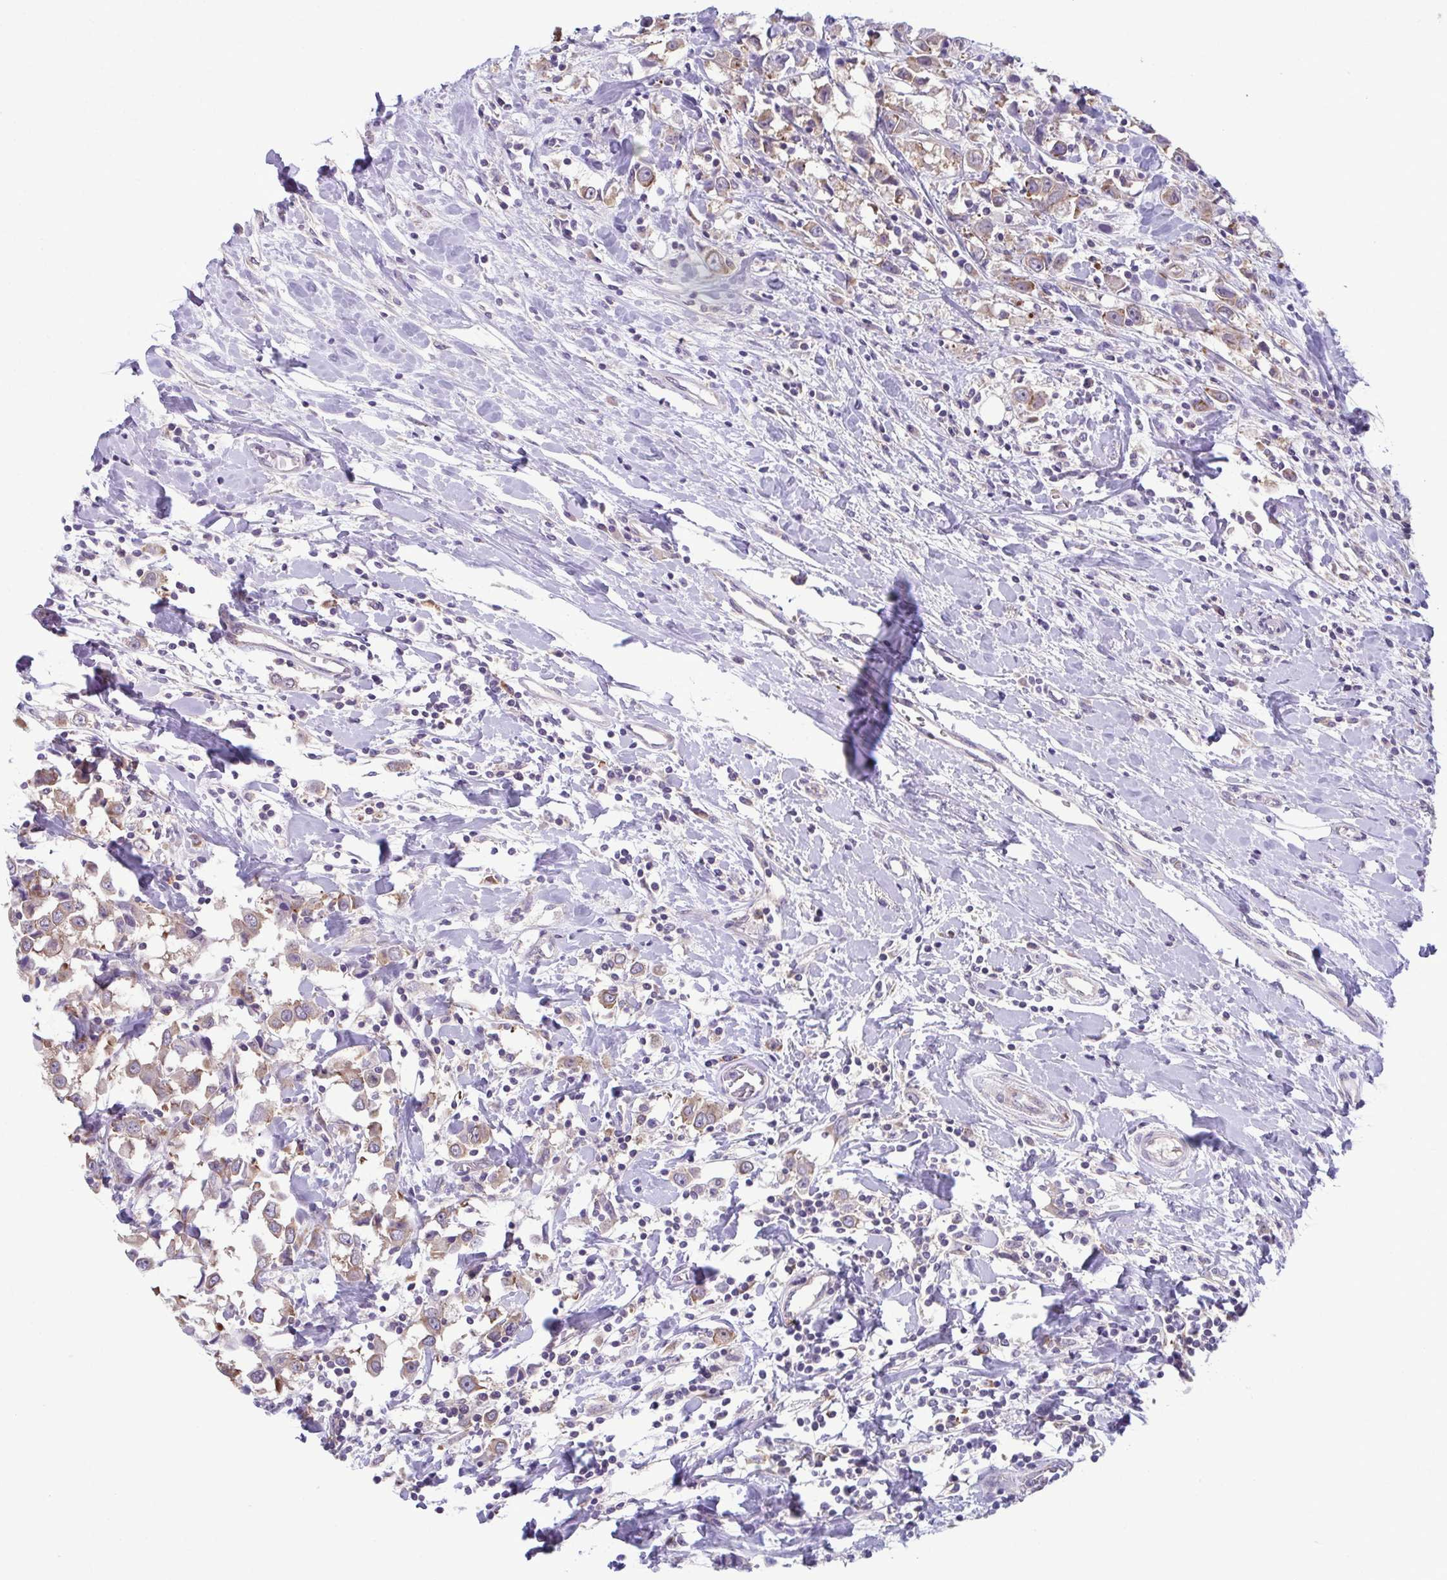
{"staining": {"intensity": "weak", "quantity": ">75%", "location": "cytoplasmic/membranous"}, "tissue": "breast cancer", "cell_type": "Tumor cells", "image_type": "cancer", "snomed": [{"axis": "morphology", "description": "Duct carcinoma"}, {"axis": "topography", "description": "Breast"}], "caption": "Protein analysis of breast cancer (invasive ductal carcinoma) tissue displays weak cytoplasmic/membranous expression in approximately >75% of tumor cells.", "gene": "TMEM108", "patient": {"sex": "female", "age": 61}}